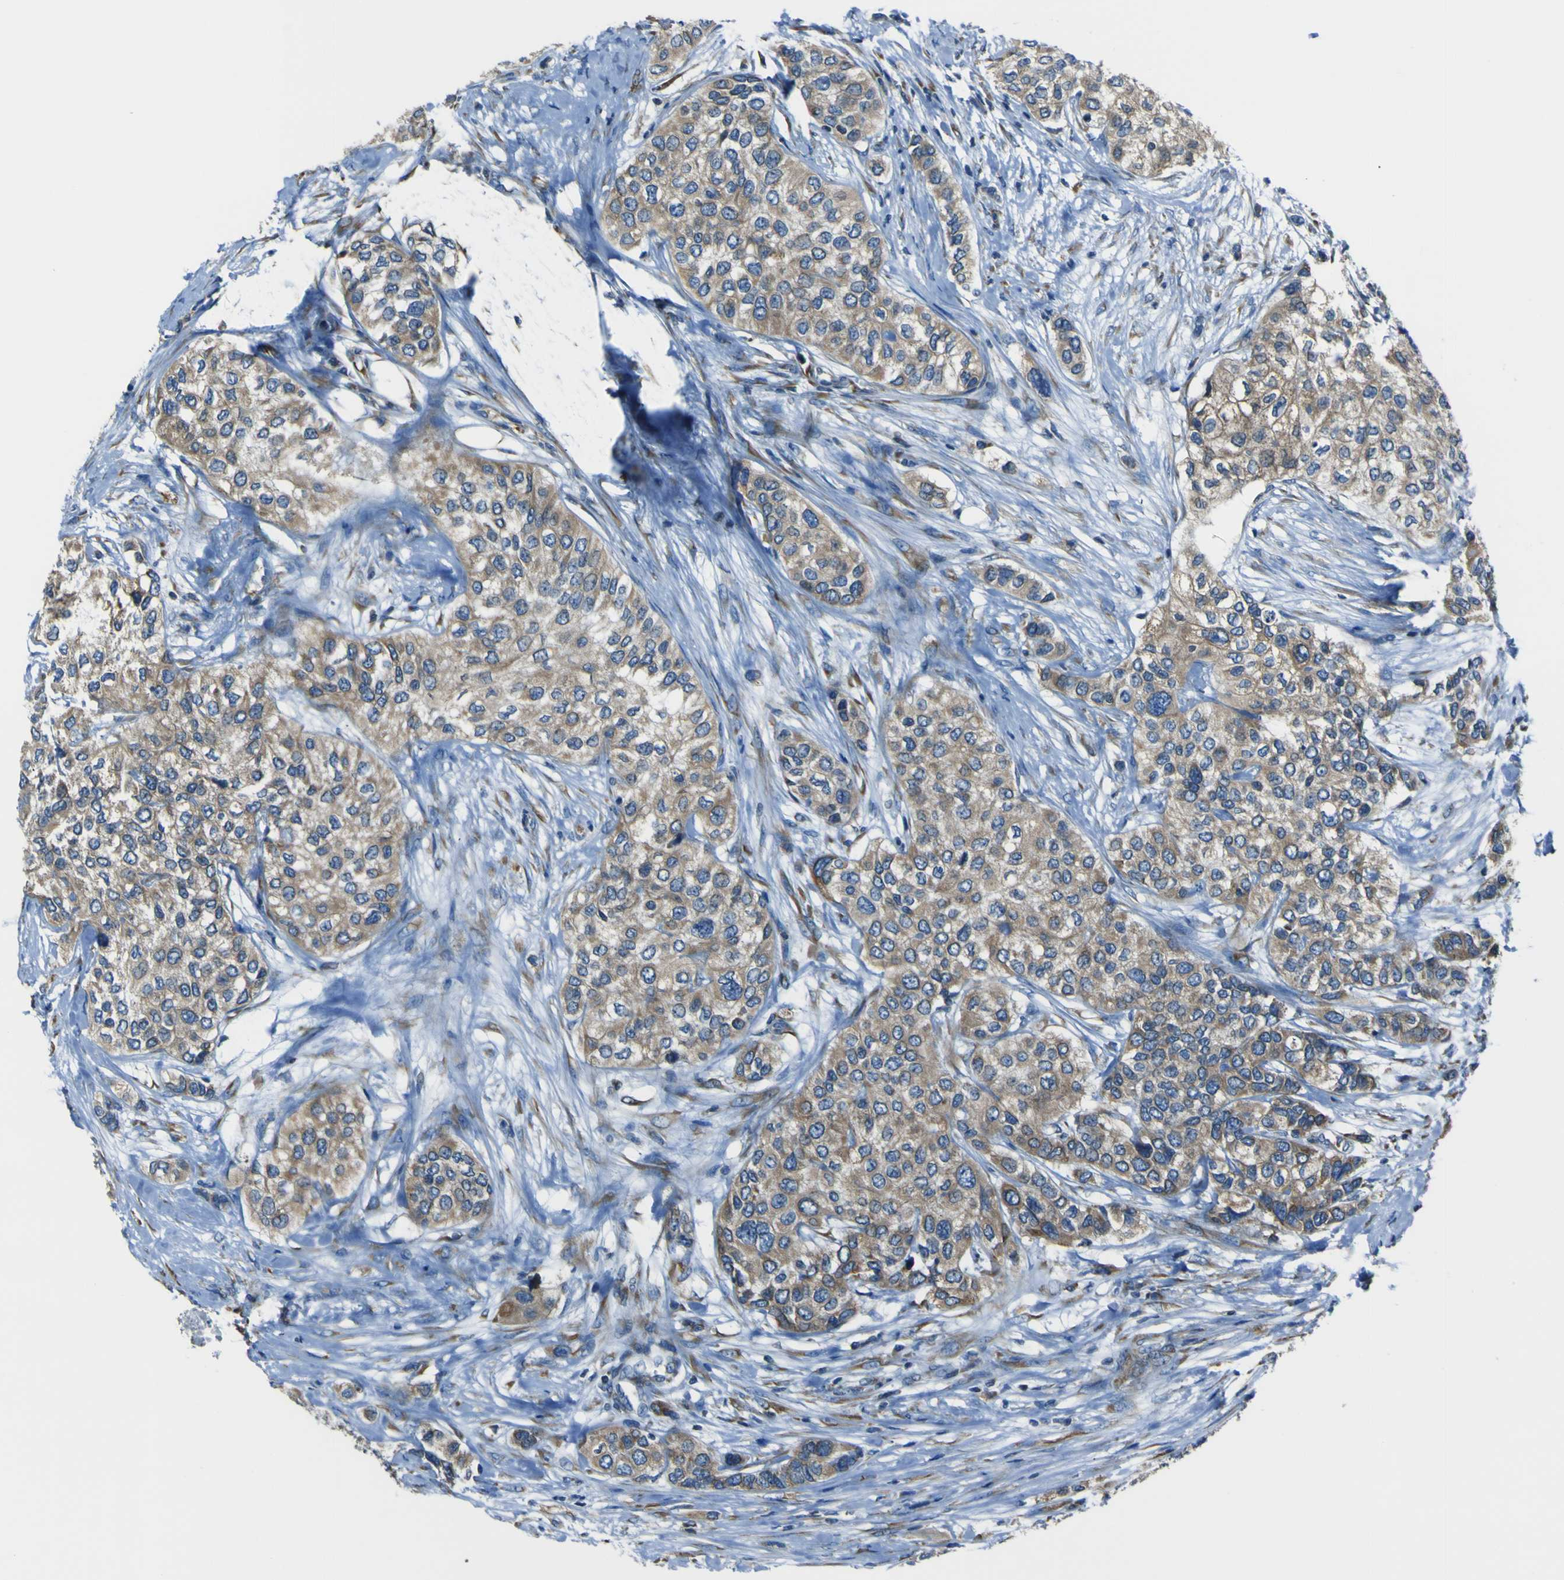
{"staining": {"intensity": "moderate", "quantity": ">75%", "location": "cytoplasmic/membranous"}, "tissue": "urothelial cancer", "cell_type": "Tumor cells", "image_type": "cancer", "snomed": [{"axis": "morphology", "description": "Urothelial carcinoma, High grade"}, {"axis": "topography", "description": "Urinary bladder"}], "caption": "A brown stain shows moderate cytoplasmic/membranous positivity of a protein in high-grade urothelial carcinoma tumor cells.", "gene": "STIM1", "patient": {"sex": "female", "age": 56}}